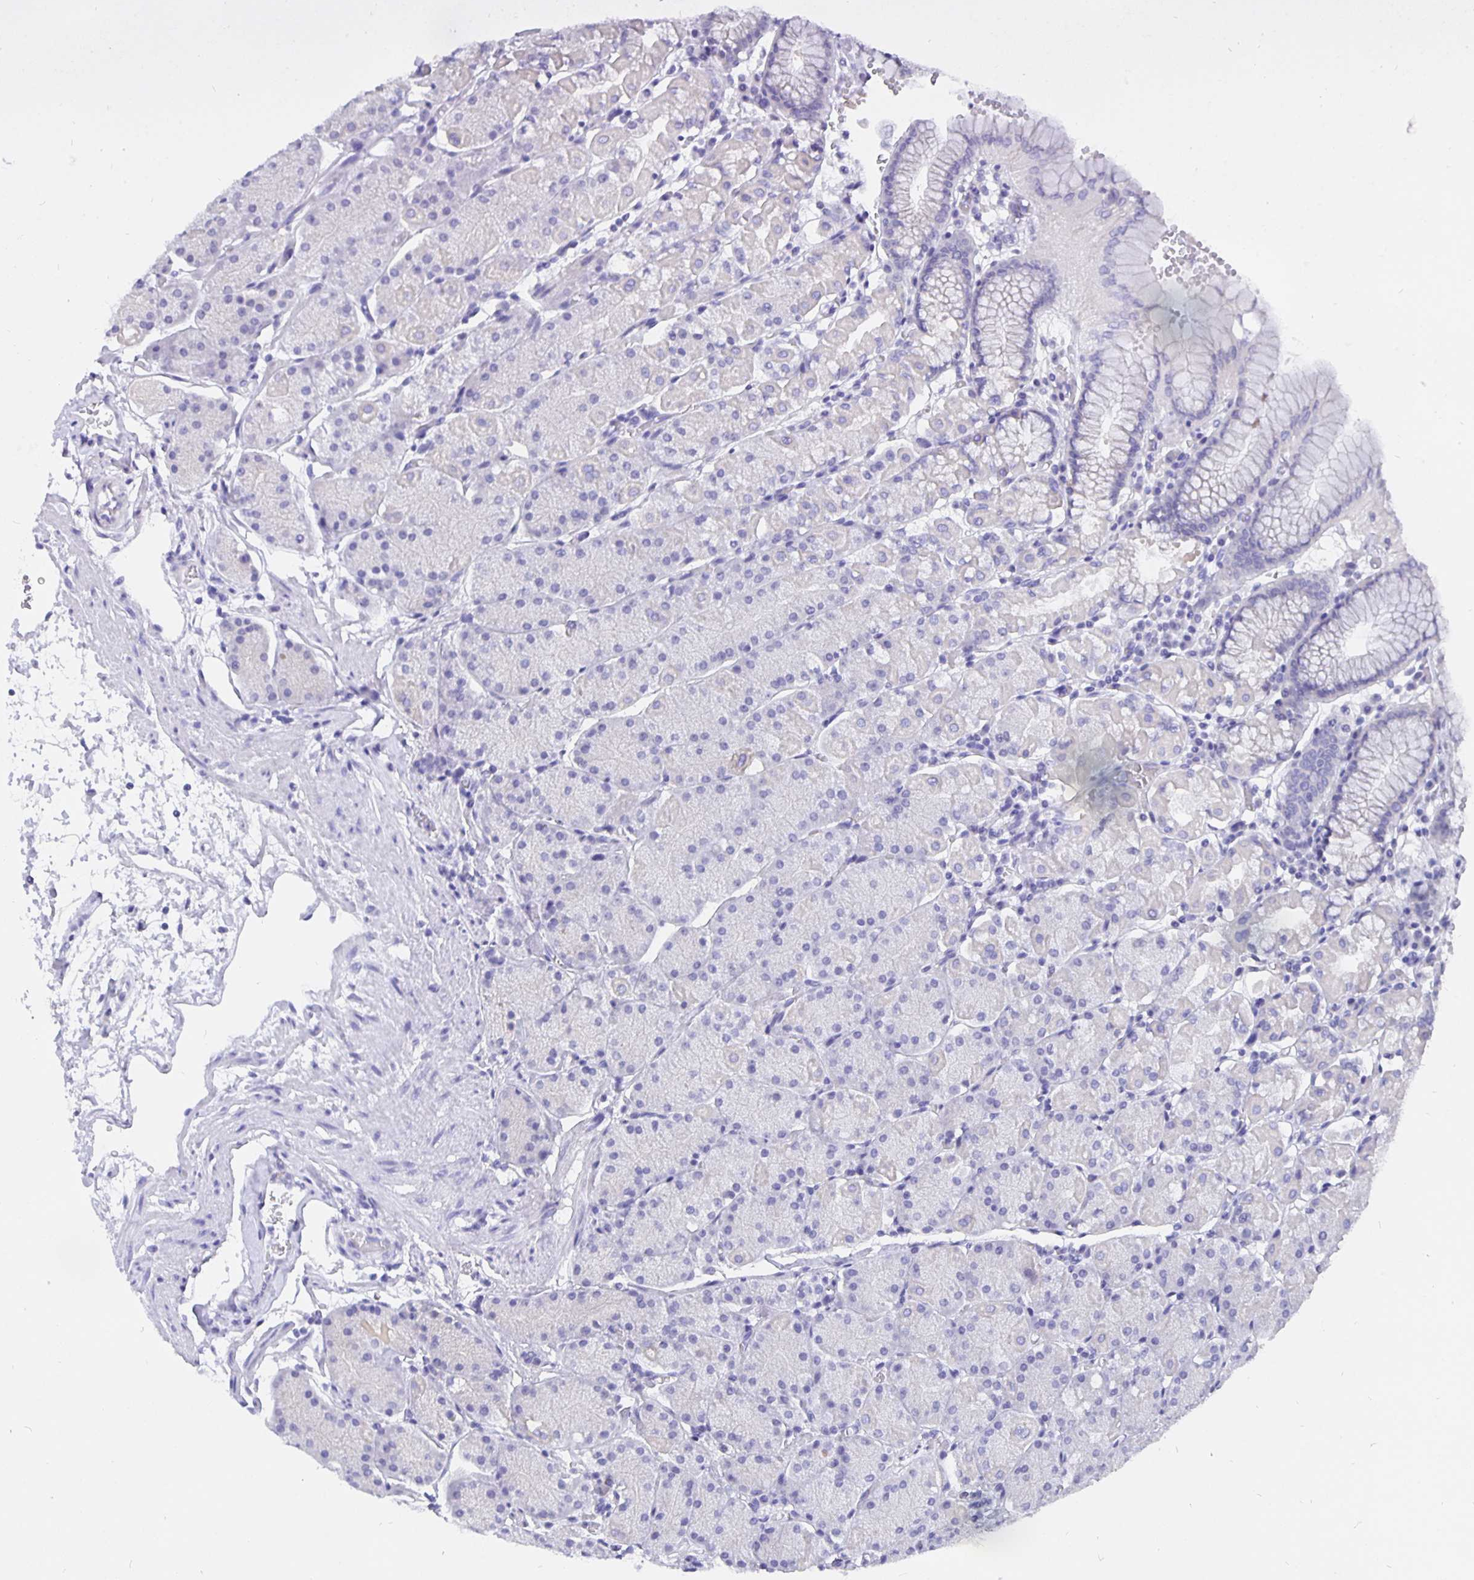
{"staining": {"intensity": "negative", "quantity": "none", "location": "none"}, "tissue": "stomach", "cell_type": "Glandular cells", "image_type": "normal", "snomed": [{"axis": "morphology", "description": "Normal tissue, NOS"}, {"axis": "topography", "description": "Stomach, upper"}, {"axis": "topography", "description": "Stomach"}], "caption": "This is an immunohistochemistry (IHC) photomicrograph of unremarkable stomach. There is no staining in glandular cells.", "gene": "CFAP74", "patient": {"sex": "male", "age": 76}}